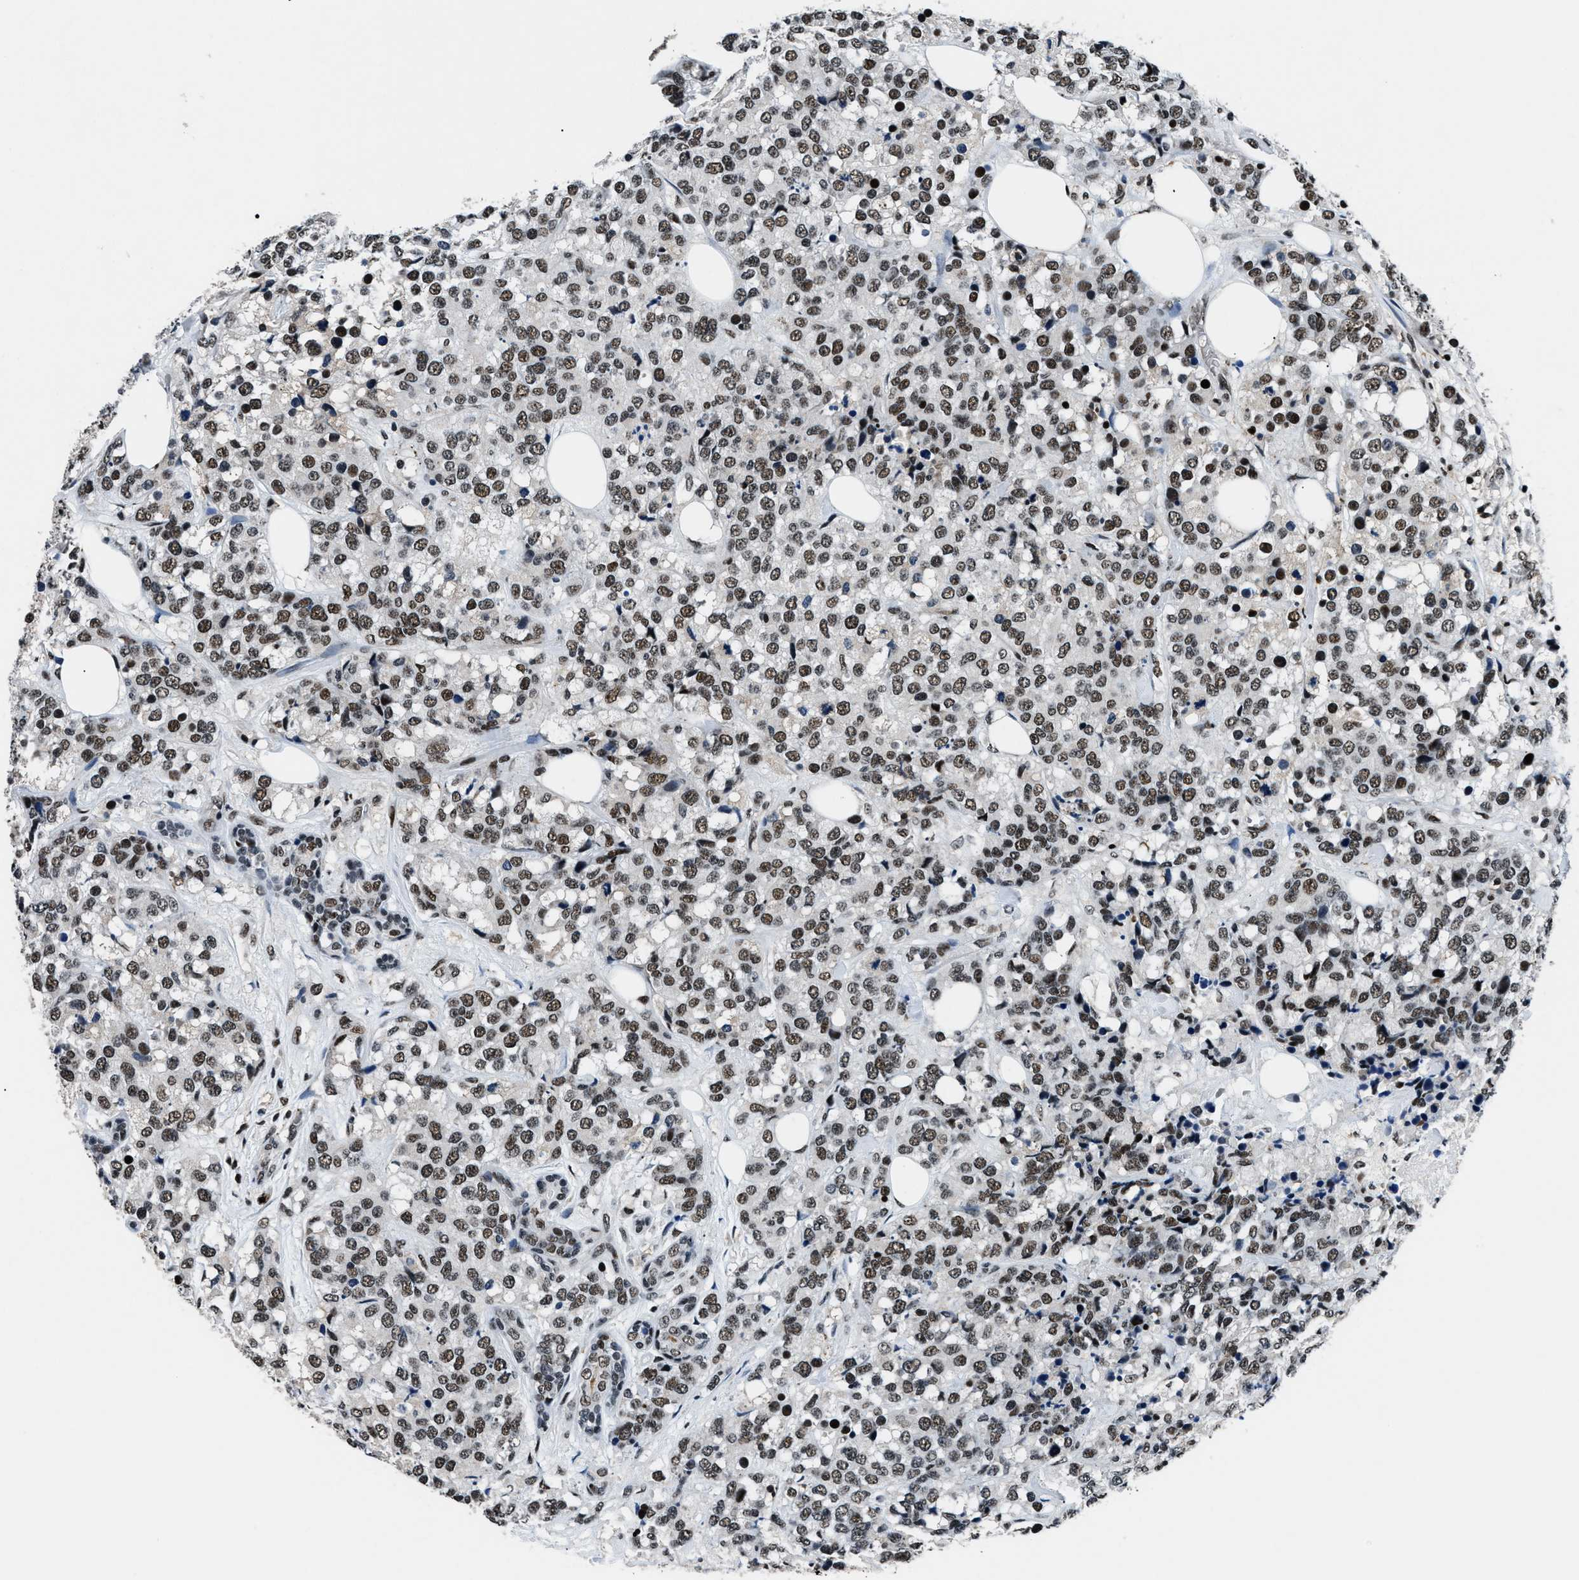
{"staining": {"intensity": "strong", "quantity": ">75%", "location": "nuclear"}, "tissue": "breast cancer", "cell_type": "Tumor cells", "image_type": "cancer", "snomed": [{"axis": "morphology", "description": "Lobular carcinoma"}, {"axis": "topography", "description": "Breast"}], "caption": "Breast lobular carcinoma stained for a protein (brown) shows strong nuclear positive expression in approximately >75% of tumor cells.", "gene": "SMARCB1", "patient": {"sex": "female", "age": 59}}